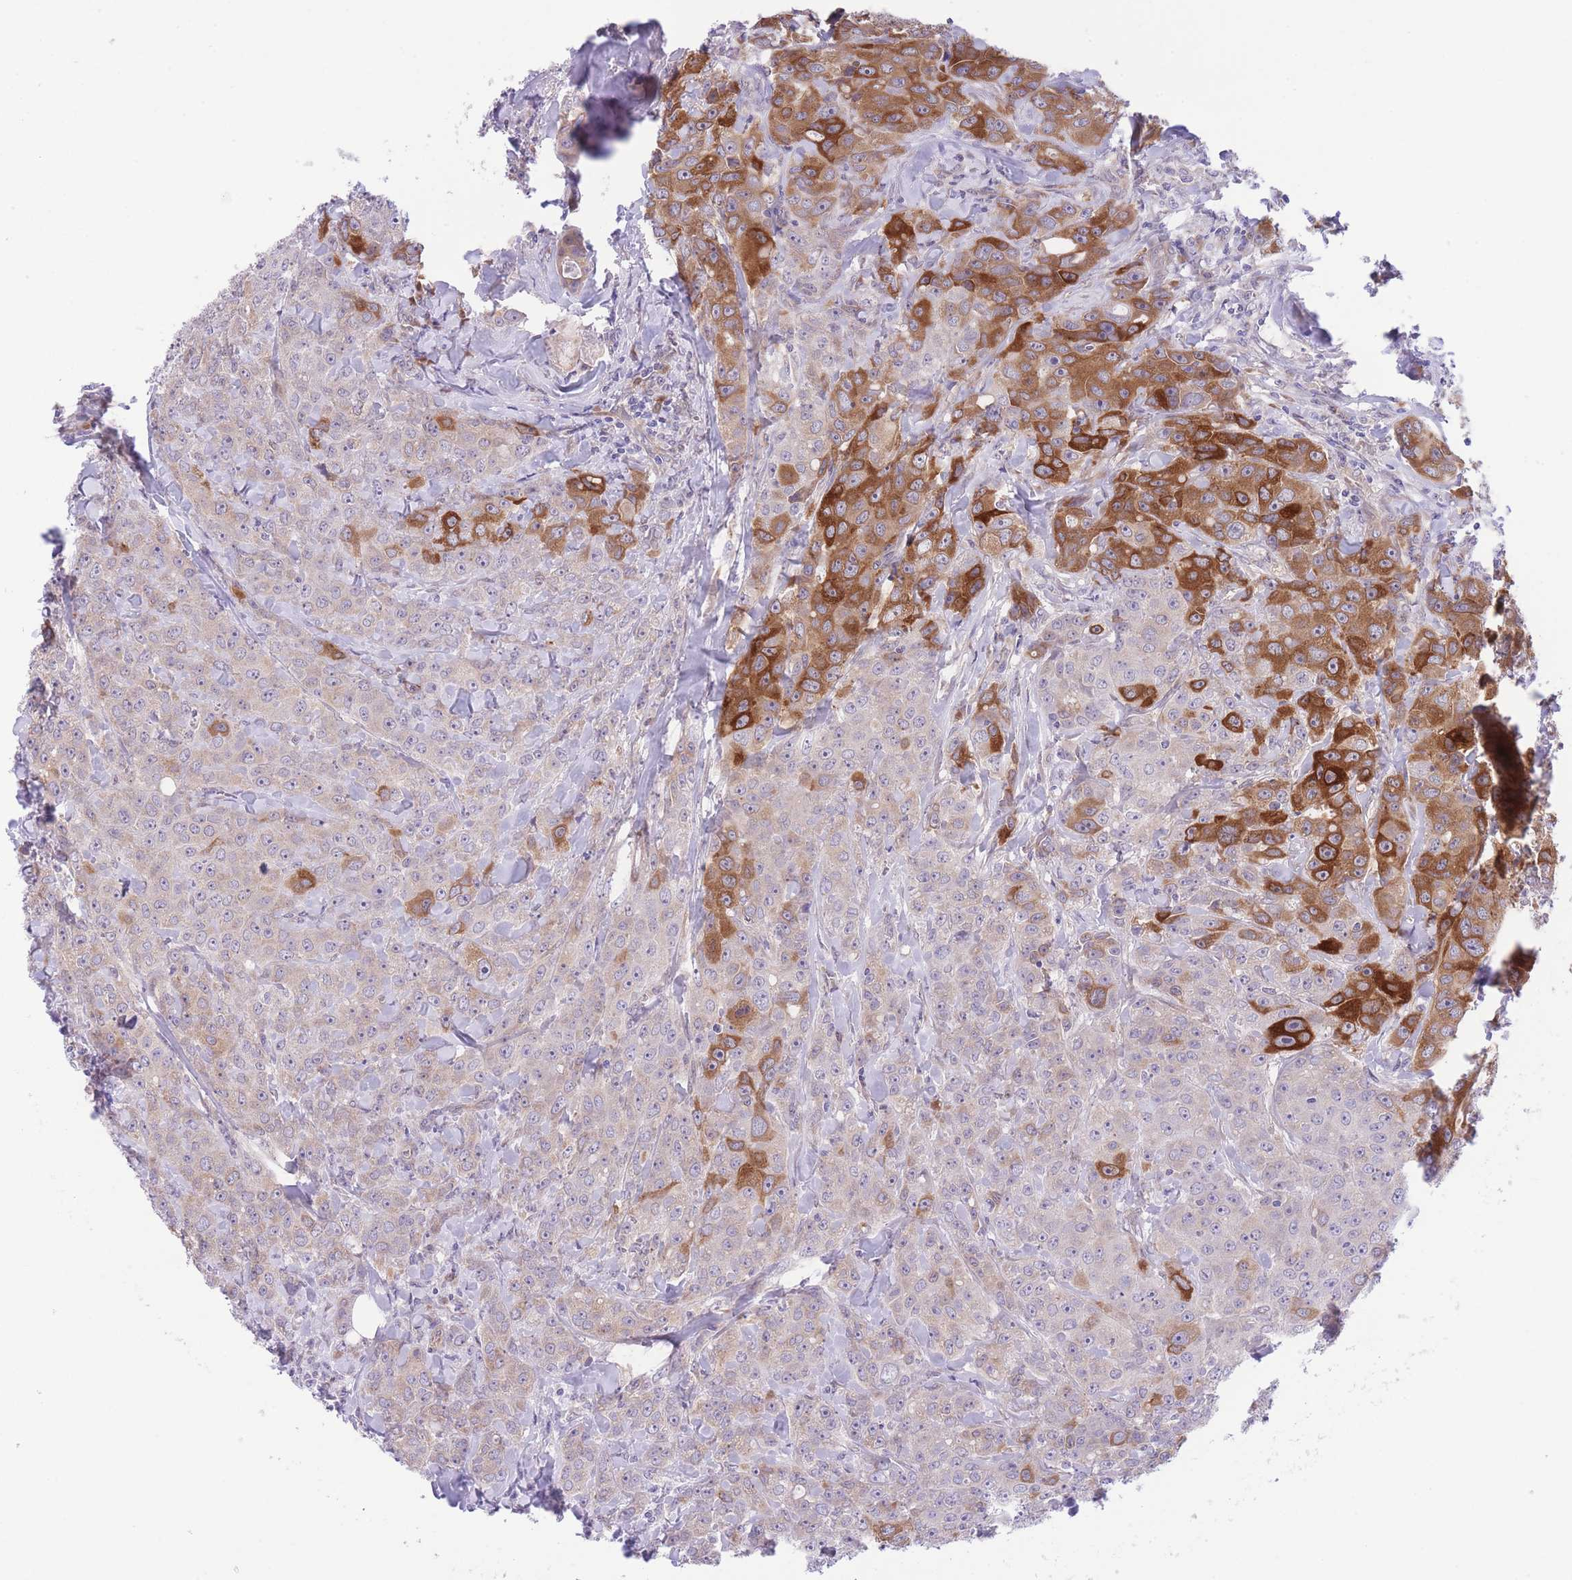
{"staining": {"intensity": "strong", "quantity": "<25%", "location": "cytoplasmic/membranous"}, "tissue": "breast cancer", "cell_type": "Tumor cells", "image_type": "cancer", "snomed": [{"axis": "morphology", "description": "Duct carcinoma"}, {"axis": "topography", "description": "Breast"}], "caption": "Infiltrating ductal carcinoma (breast) was stained to show a protein in brown. There is medium levels of strong cytoplasmic/membranous expression in about <25% of tumor cells.", "gene": "WWOX", "patient": {"sex": "female", "age": 43}}